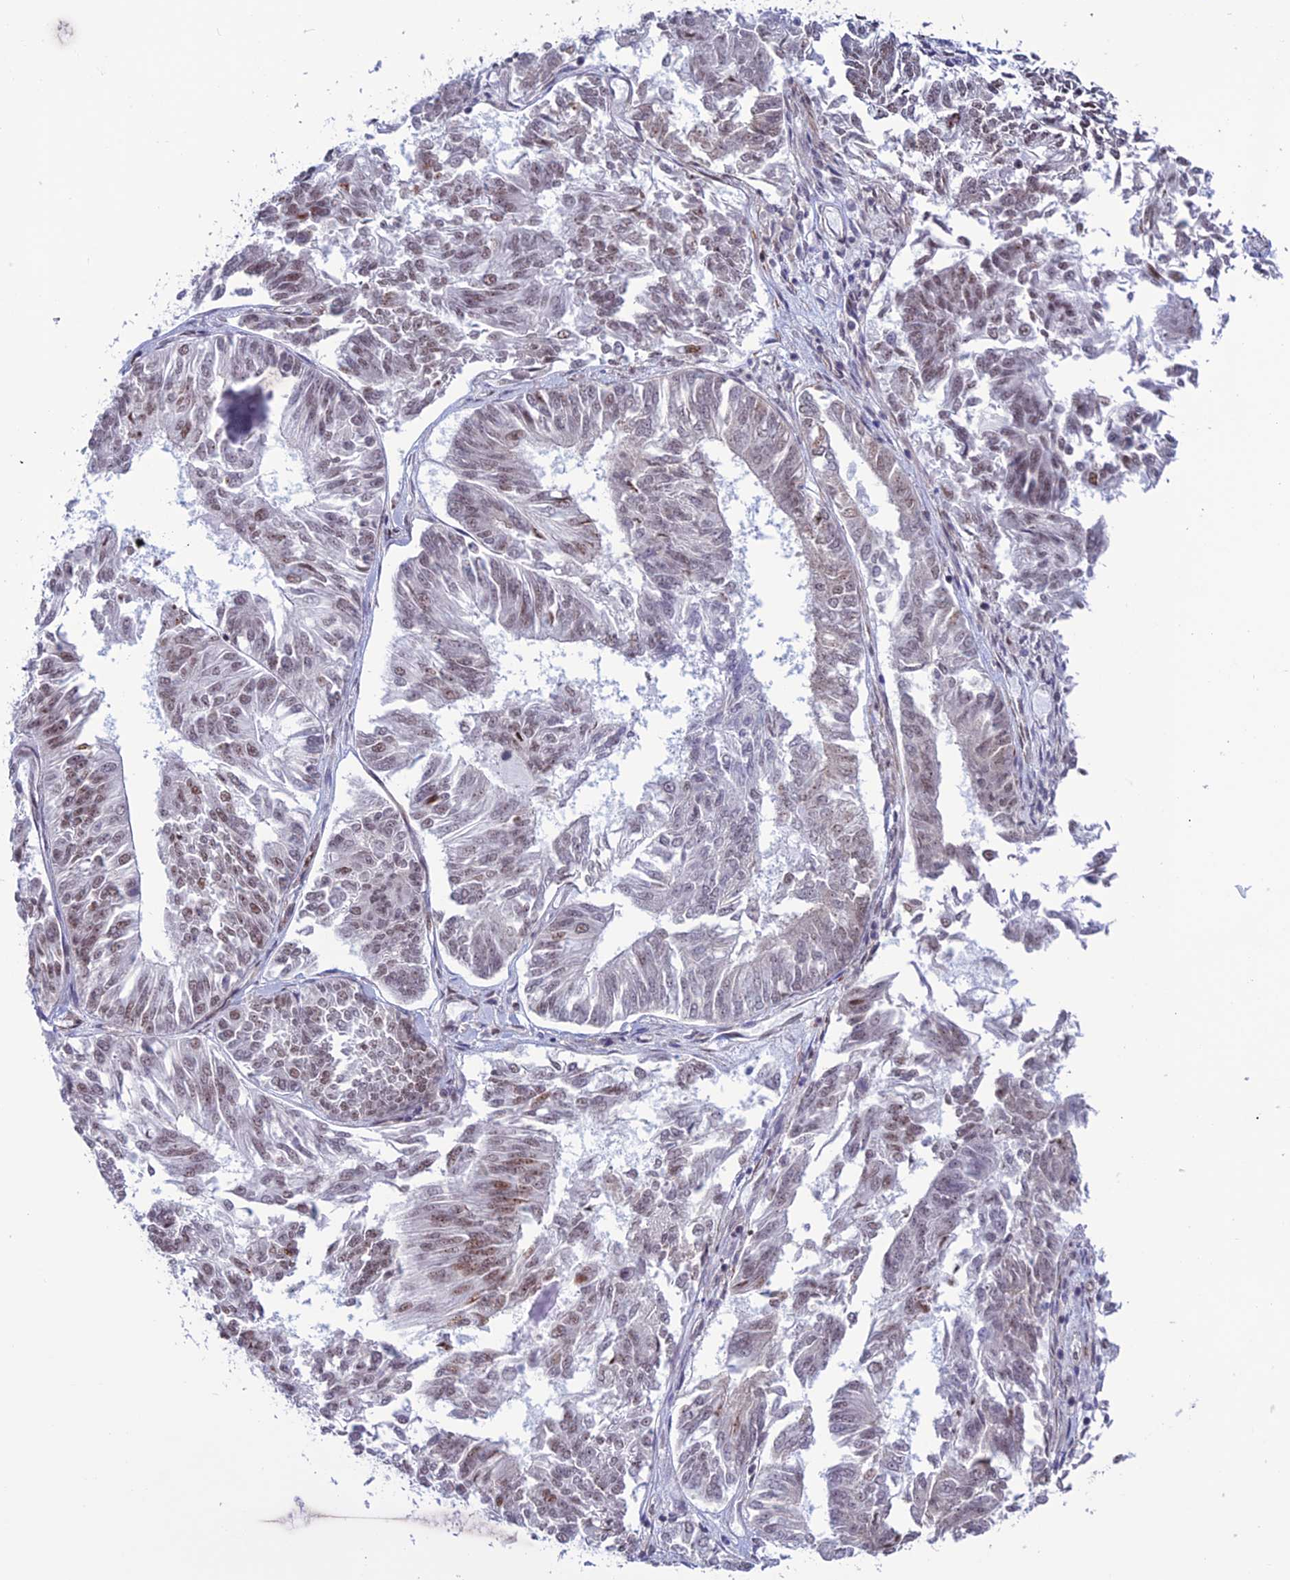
{"staining": {"intensity": "moderate", "quantity": "25%-75%", "location": "nuclear"}, "tissue": "endometrial cancer", "cell_type": "Tumor cells", "image_type": "cancer", "snomed": [{"axis": "morphology", "description": "Adenocarcinoma, NOS"}, {"axis": "topography", "description": "Endometrium"}], "caption": "There is medium levels of moderate nuclear expression in tumor cells of adenocarcinoma (endometrial), as demonstrated by immunohistochemical staining (brown color).", "gene": "U2AF1", "patient": {"sex": "female", "age": 58}}